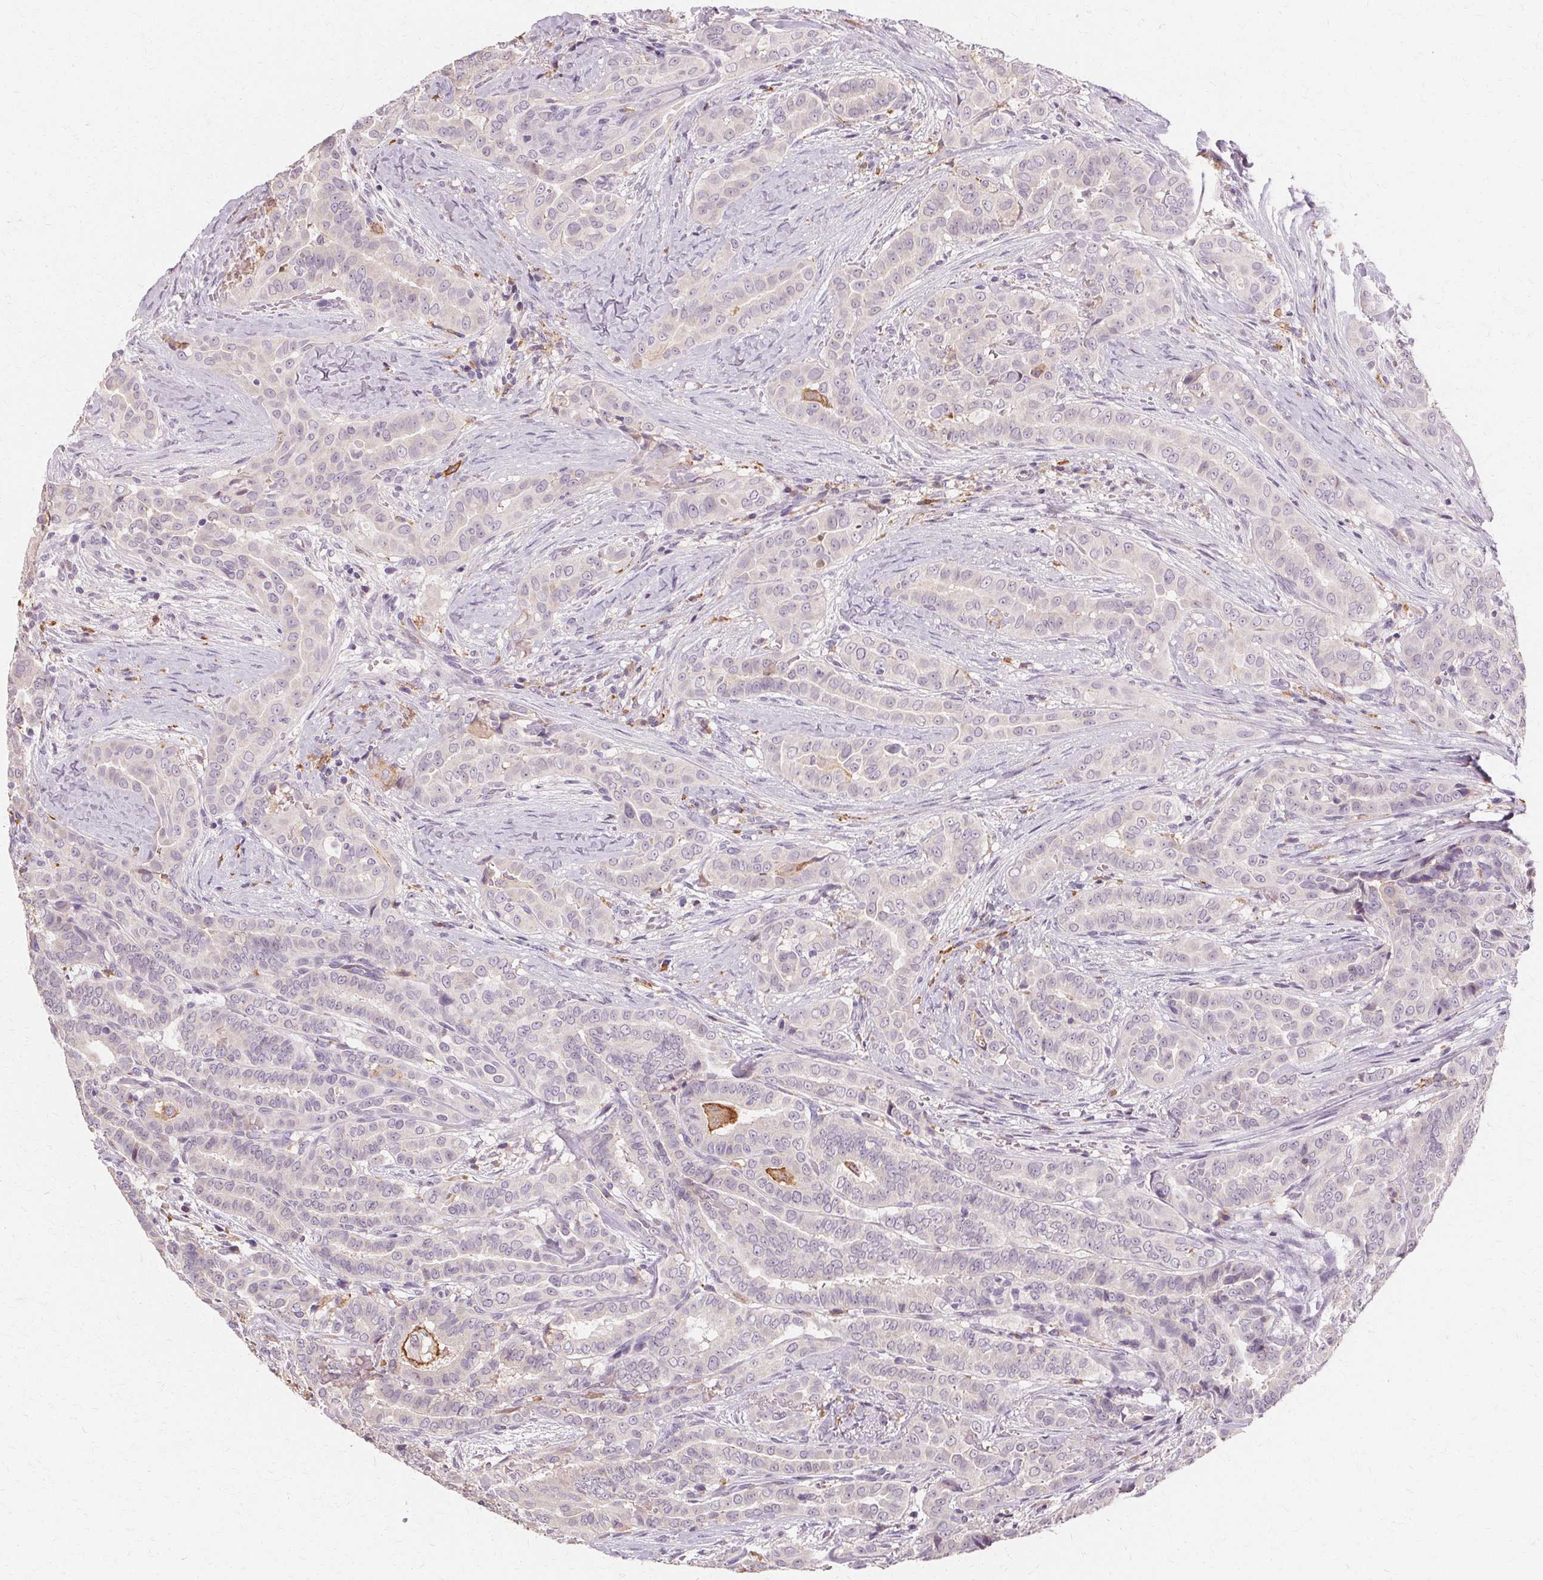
{"staining": {"intensity": "negative", "quantity": "none", "location": "none"}, "tissue": "thyroid cancer", "cell_type": "Tumor cells", "image_type": "cancer", "snomed": [{"axis": "morphology", "description": "Papillary adenocarcinoma, NOS"}, {"axis": "morphology", "description": "Papillary adenoma metastatic"}, {"axis": "topography", "description": "Thyroid gland"}], "caption": "This micrograph is of thyroid papillary adenocarcinoma stained with immunohistochemistry to label a protein in brown with the nuclei are counter-stained blue. There is no expression in tumor cells.", "gene": "IFNGR1", "patient": {"sex": "female", "age": 50}}